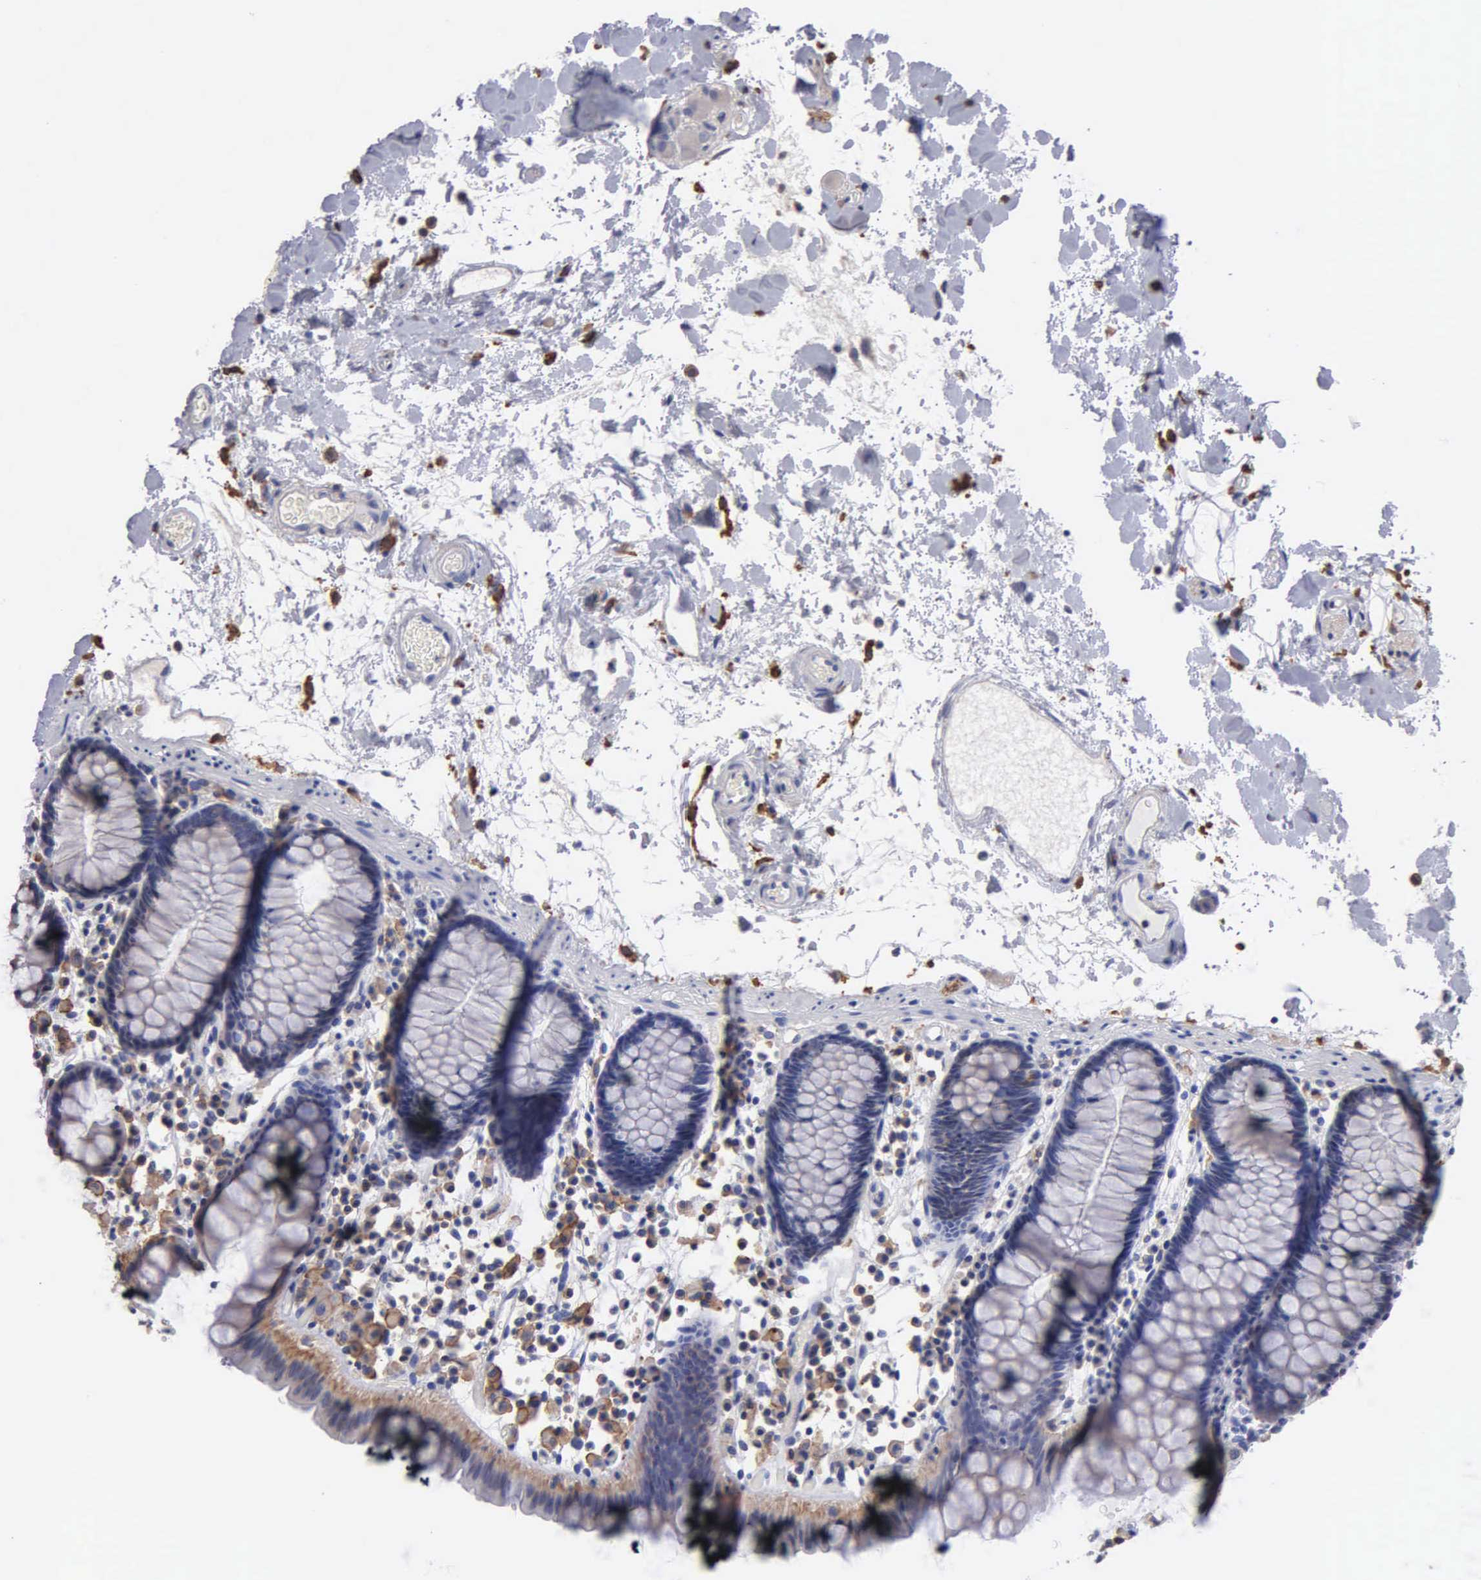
{"staining": {"intensity": "negative", "quantity": "none", "location": "none"}, "tissue": "colon", "cell_type": "Endothelial cells", "image_type": "normal", "snomed": [{"axis": "morphology", "description": "Normal tissue, NOS"}, {"axis": "topography", "description": "Colon"}], "caption": "This is an immunohistochemistry micrograph of unremarkable colon. There is no staining in endothelial cells.", "gene": "PTGS2", "patient": {"sex": "female", "age": 78}}